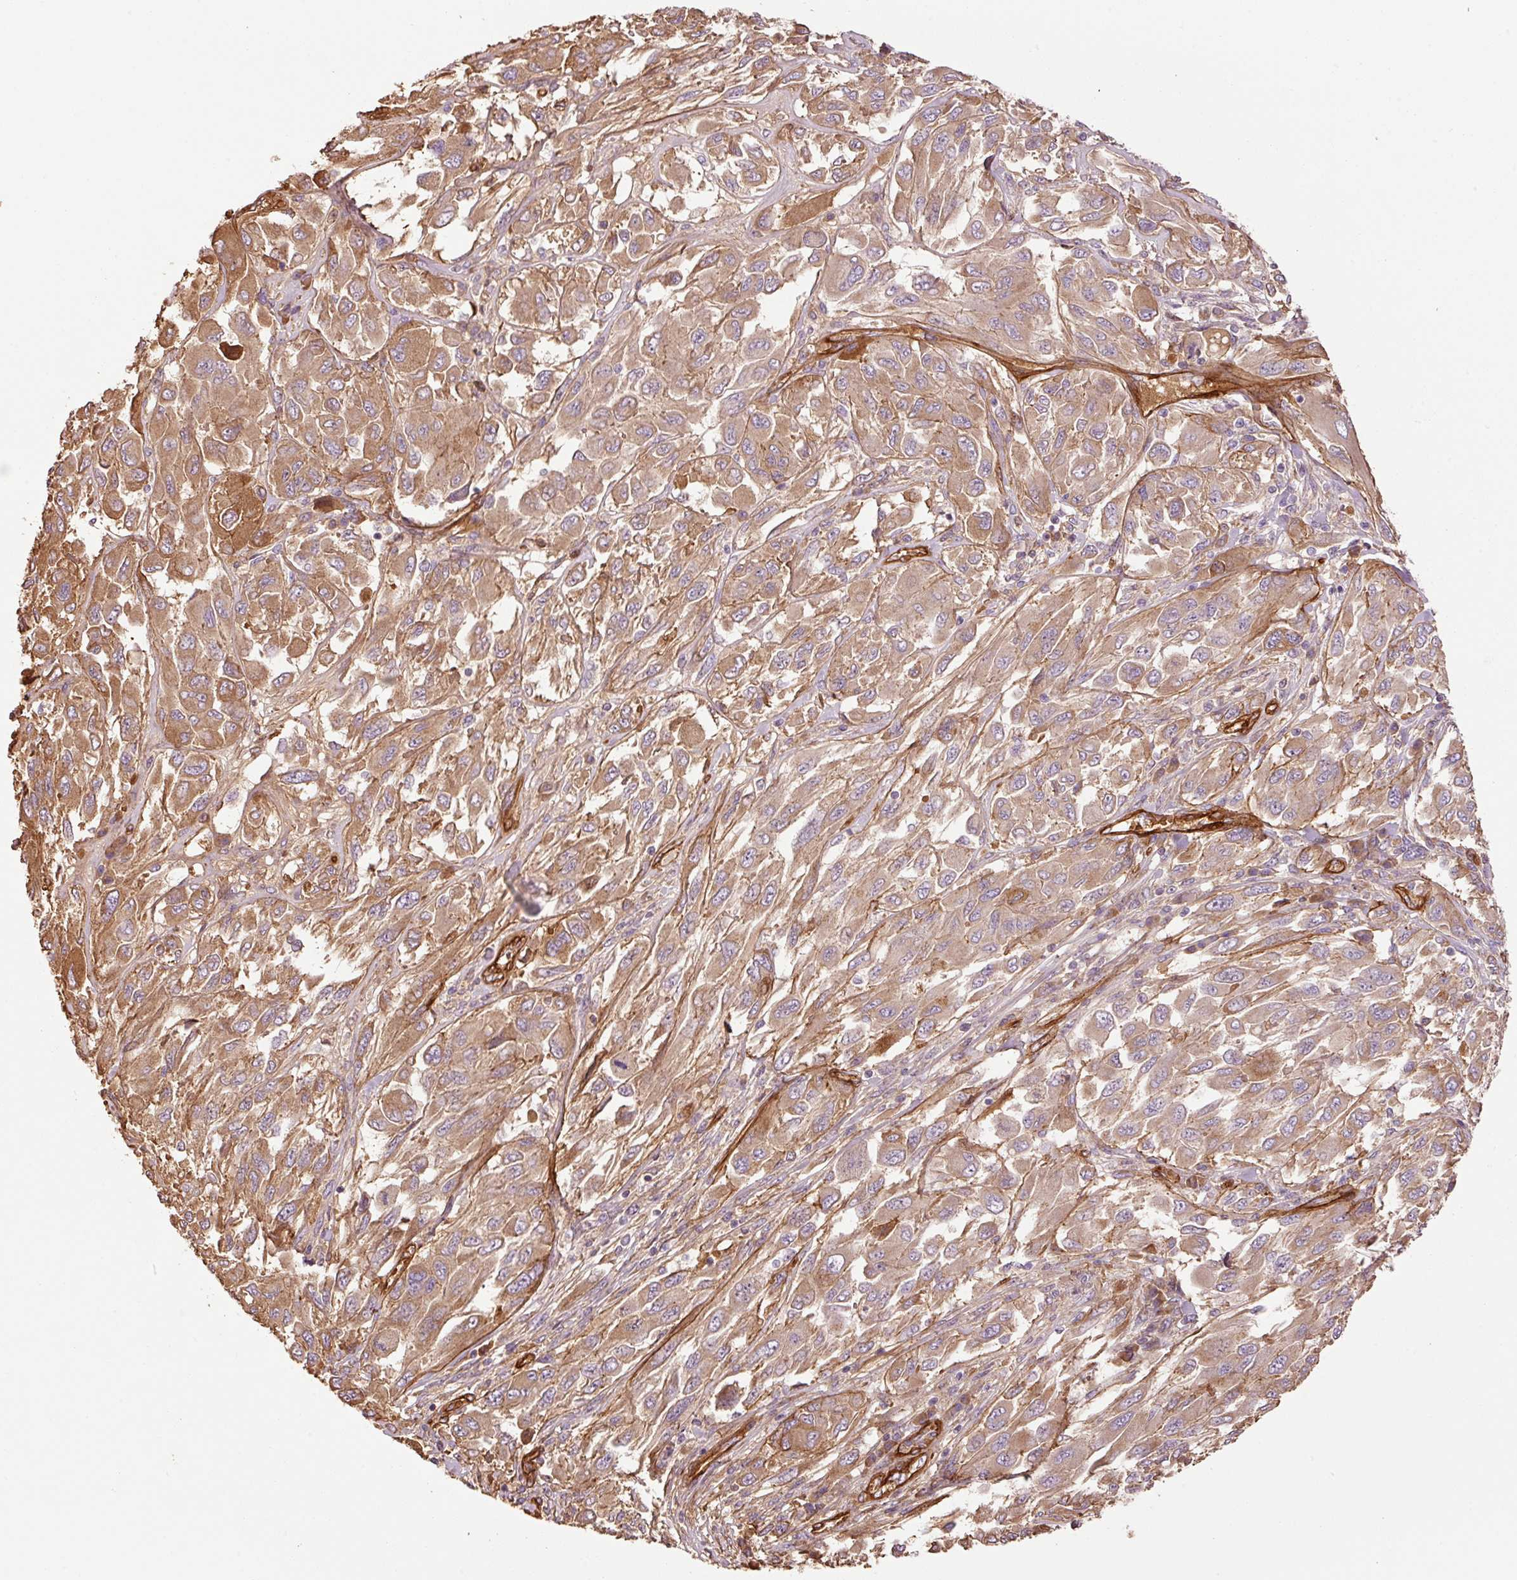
{"staining": {"intensity": "moderate", "quantity": ">75%", "location": "cytoplasmic/membranous"}, "tissue": "melanoma", "cell_type": "Tumor cells", "image_type": "cancer", "snomed": [{"axis": "morphology", "description": "Malignant melanoma, NOS"}, {"axis": "topography", "description": "Skin"}], "caption": "Protein staining shows moderate cytoplasmic/membranous staining in about >75% of tumor cells in malignant melanoma.", "gene": "NID2", "patient": {"sex": "female", "age": 91}}